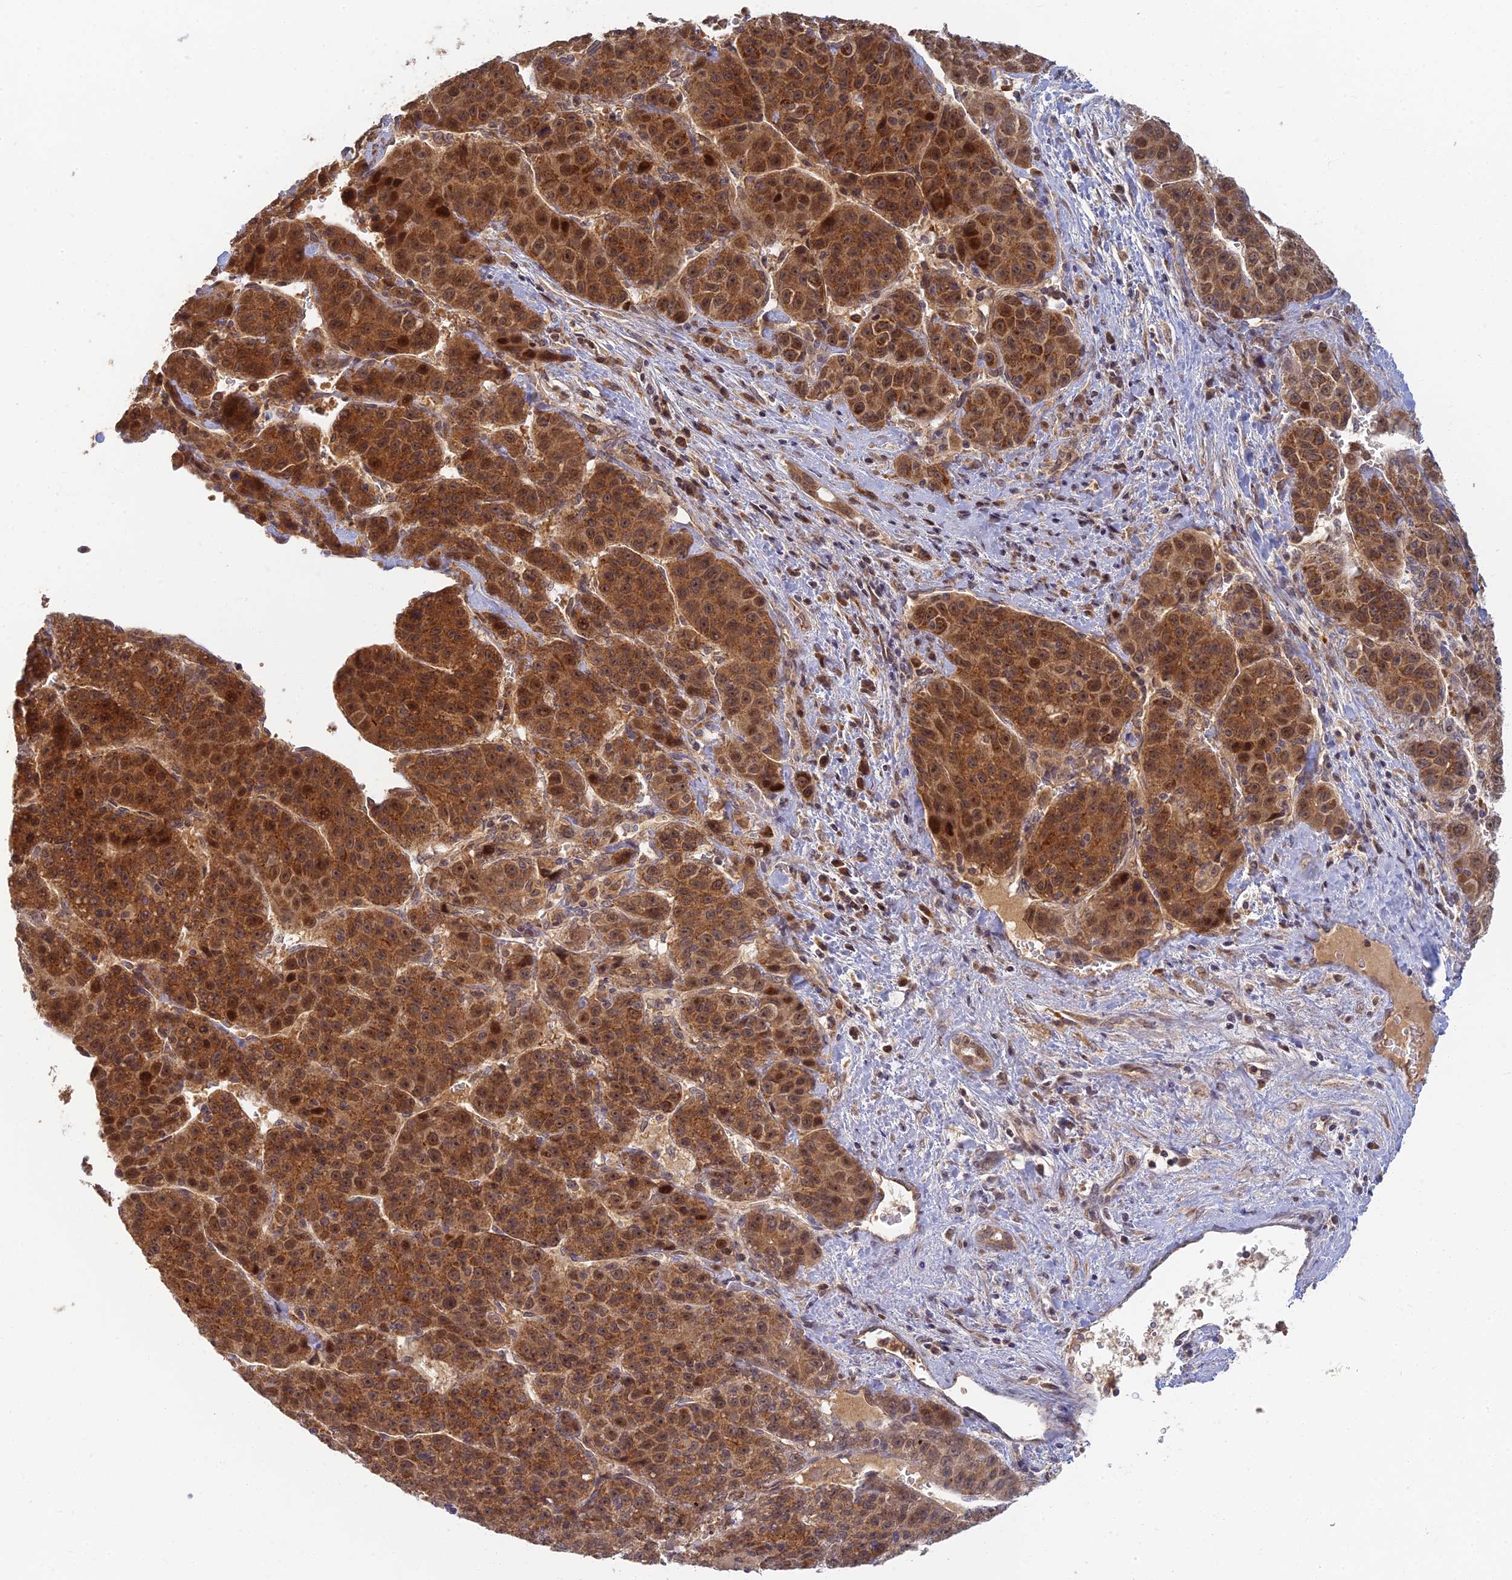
{"staining": {"intensity": "strong", "quantity": ">75%", "location": "cytoplasmic/membranous,nuclear"}, "tissue": "liver cancer", "cell_type": "Tumor cells", "image_type": "cancer", "snomed": [{"axis": "morphology", "description": "Carcinoma, Hepatocellular, NOS"}, {"axis": "topography", "description": "Liver"}], "caption": "Protein expression analysis of liver cancer (hepatocellular carcinoma) exhibits strong cytoplasmic/membranous and nuclear staining in about >75% of tumor cells. (DAB (3,3'-diaminobenzidine) IHC, brown staining for protein, blue staining for nuclei).", "gene": "RGL3", "patient": {"sex": "female", "age": 53}}